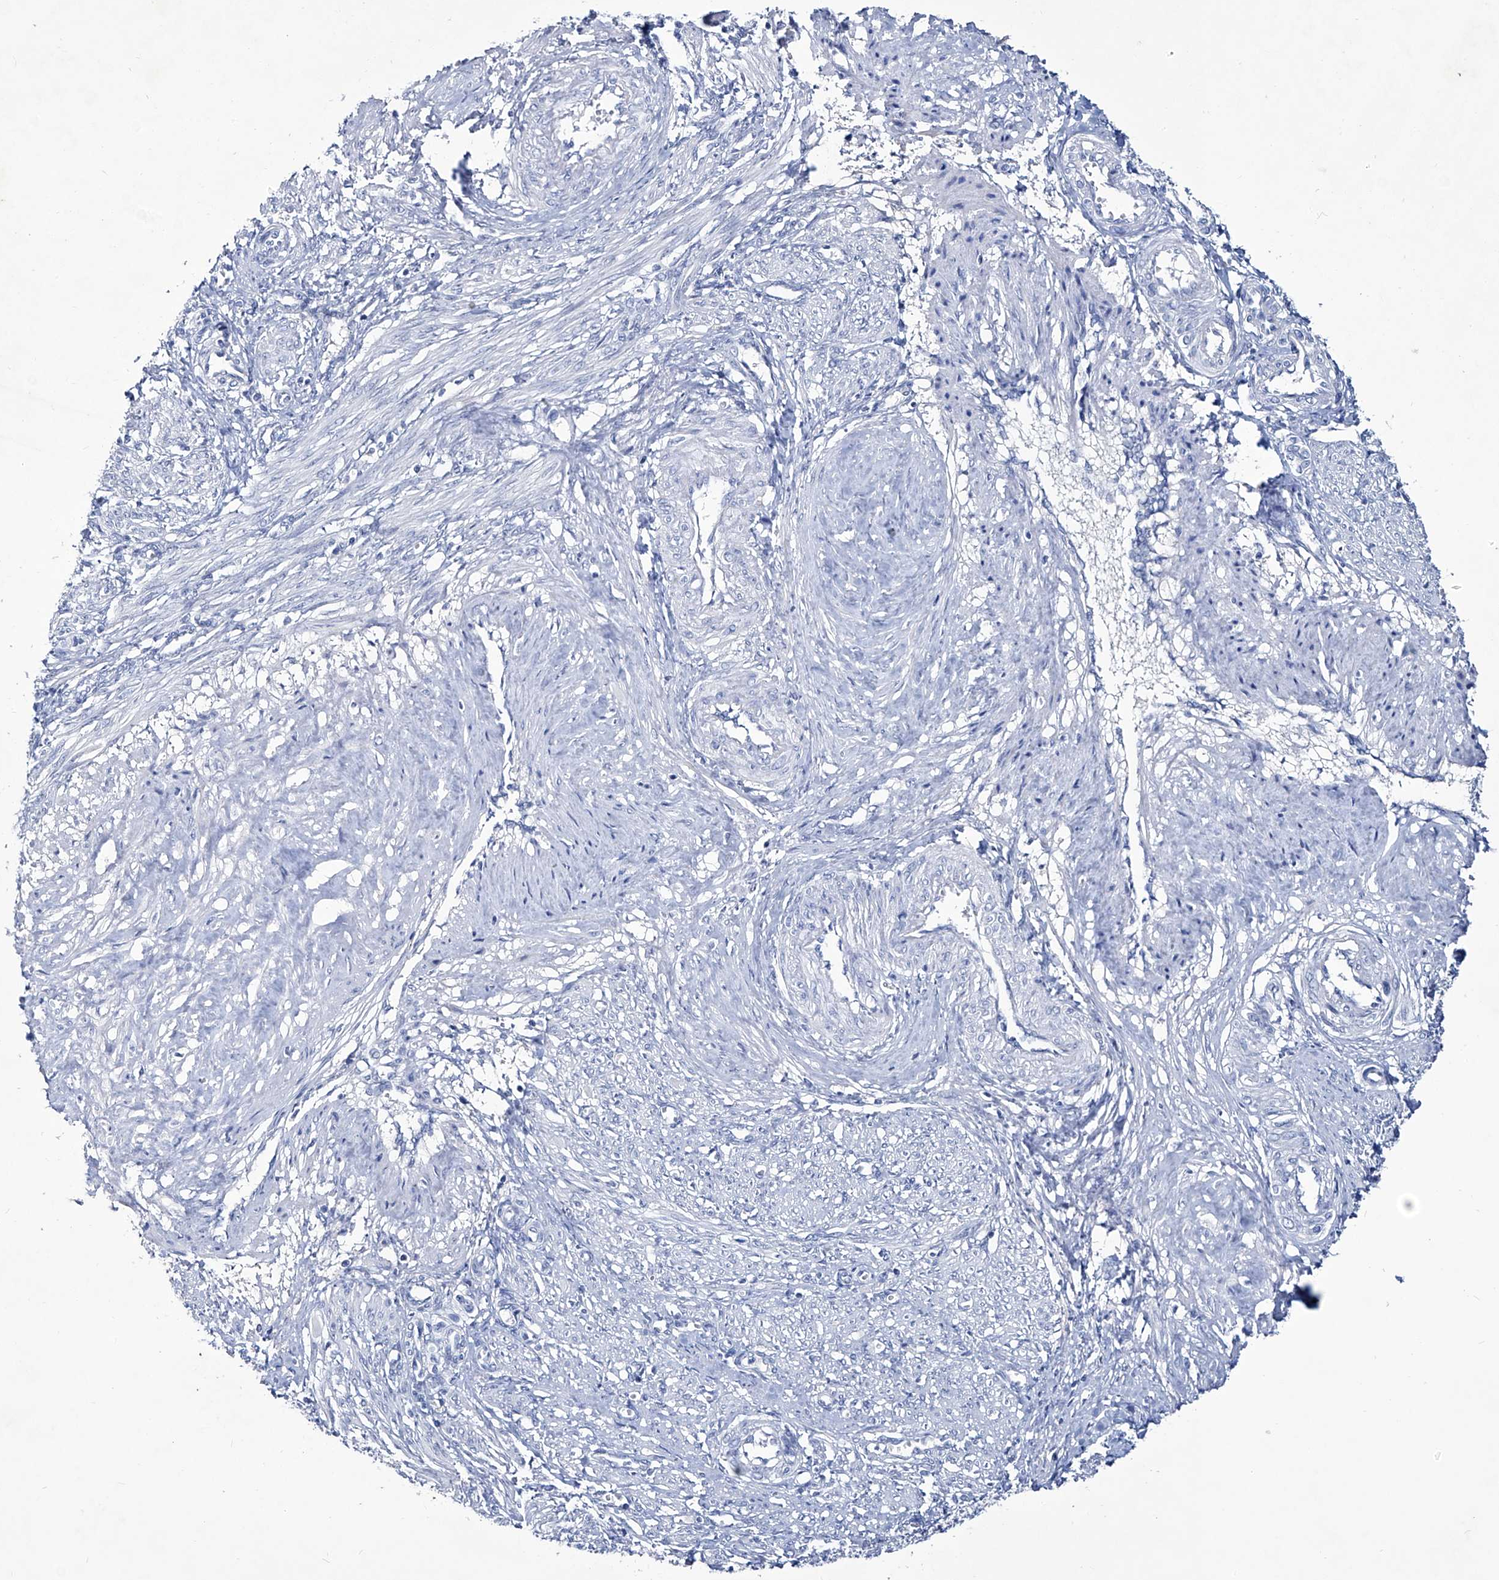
{"staining": {"intensity": "negative", "quantity": "none", "location": "none"}, "tissue": "smooth muscle", "cell_type": "Smooth muscle cells", "image_type": "normal", "snomed": [{"axis": "morphology", "description": "Normal tissue, NOS"}, {"axis": "topography", "description": "Endometrium"}], "caption": "Smooth muscle cells show no significant positivity in normal smooth muscle.", "gene": "KLHL17", "patient": {"sex": "female", "age": 33}}